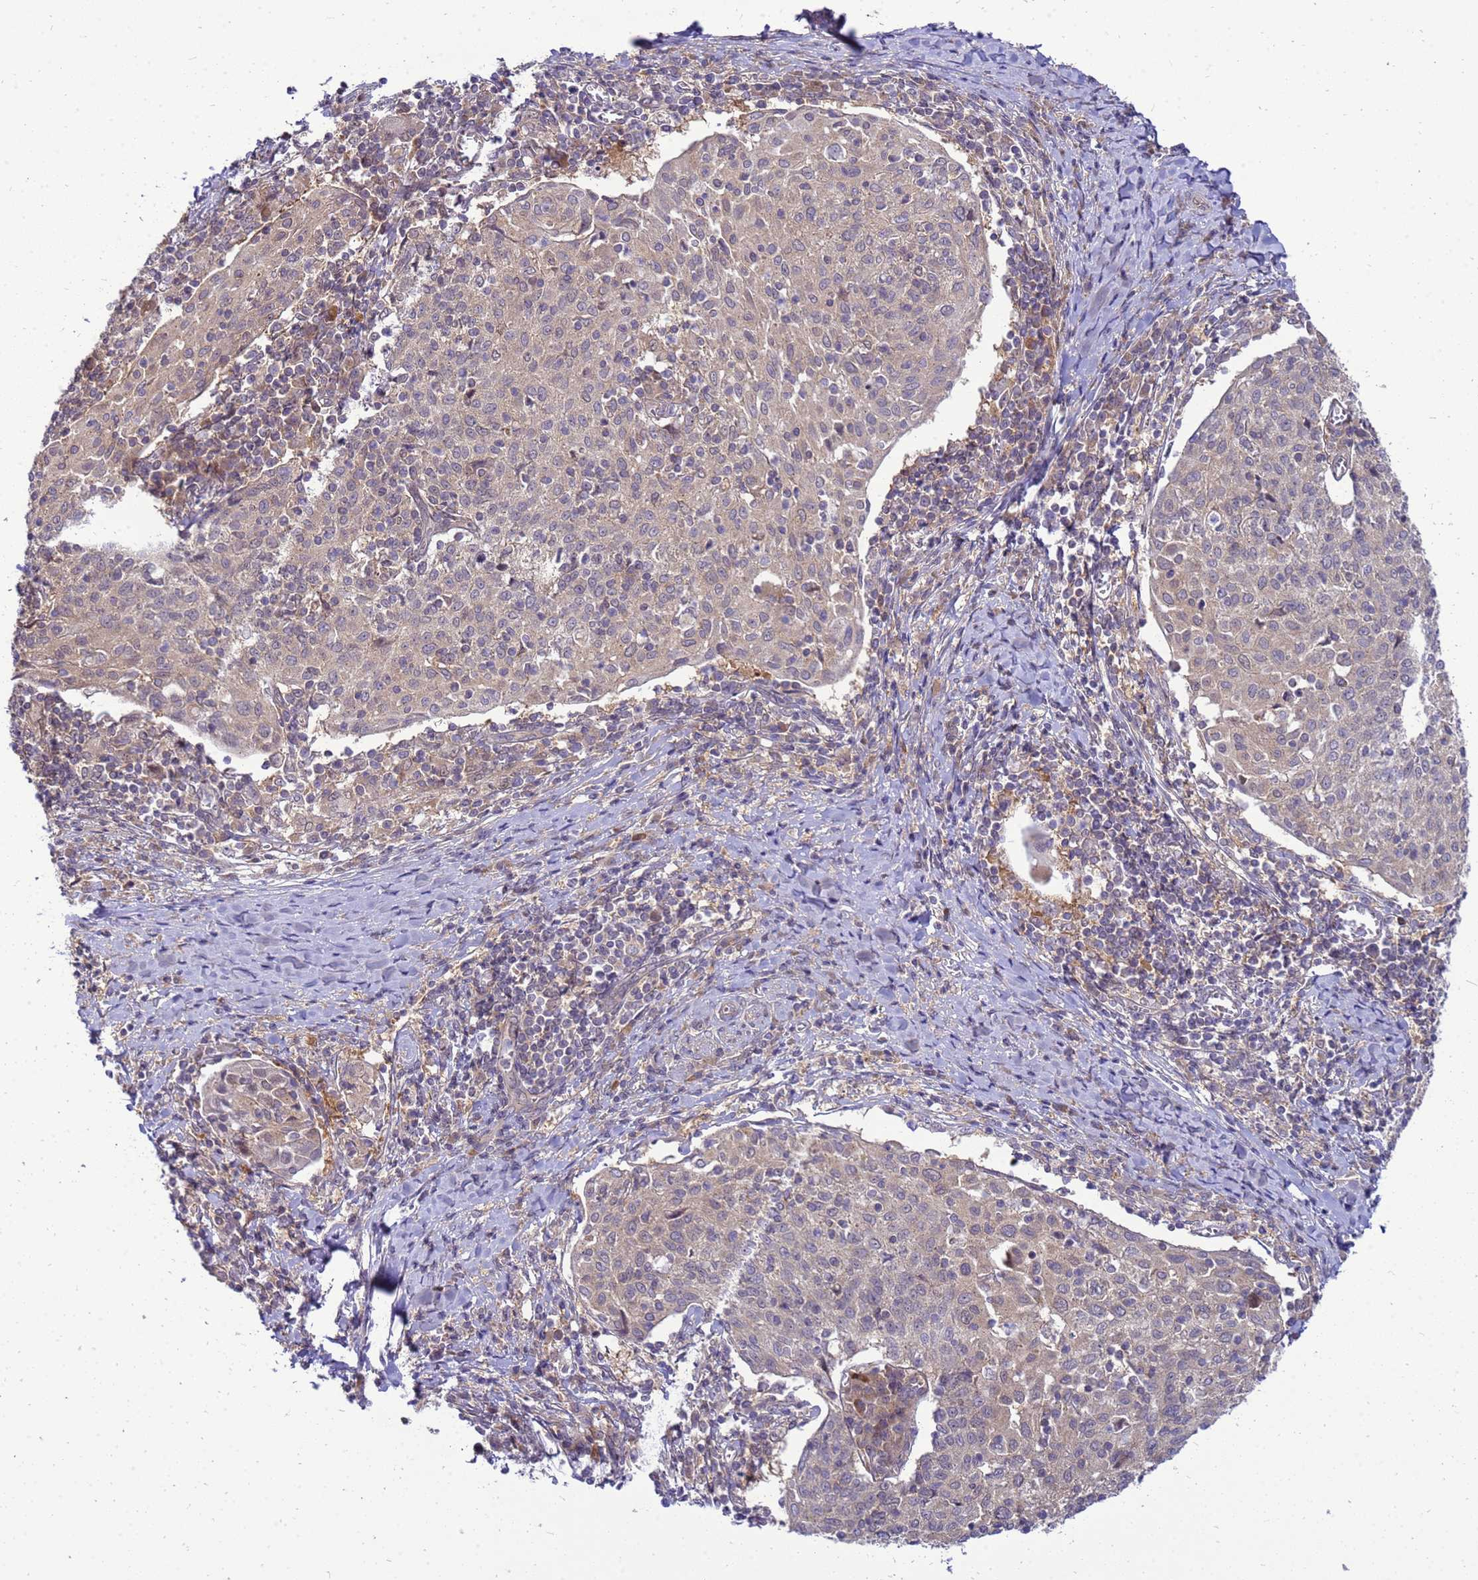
{"staining": {"intensity": "weak", "quantity": ">75%", "location": "cytoplasmic/membranous"}, "tissue": "cervical cancer", "cell_type": "Tumor cells", "image_type": "cancer", "snomed": [{"axis": "morphology", "description": "Squamous cell carcinoma, NOS"}, {"axis": "topography", "description": "Cervix"}], "caption": "DAB immunohistochemical staining of human cervical cancer (squamous cell carcinoma) demonstrates weak cytoplasmic/membranous protein staining in about >75% of tumor cells. (Brightfield microscopy of DAB IHC at high magnification).", "gene": "ENOPH1", "patient": {"sex": "female", "age": 52}}